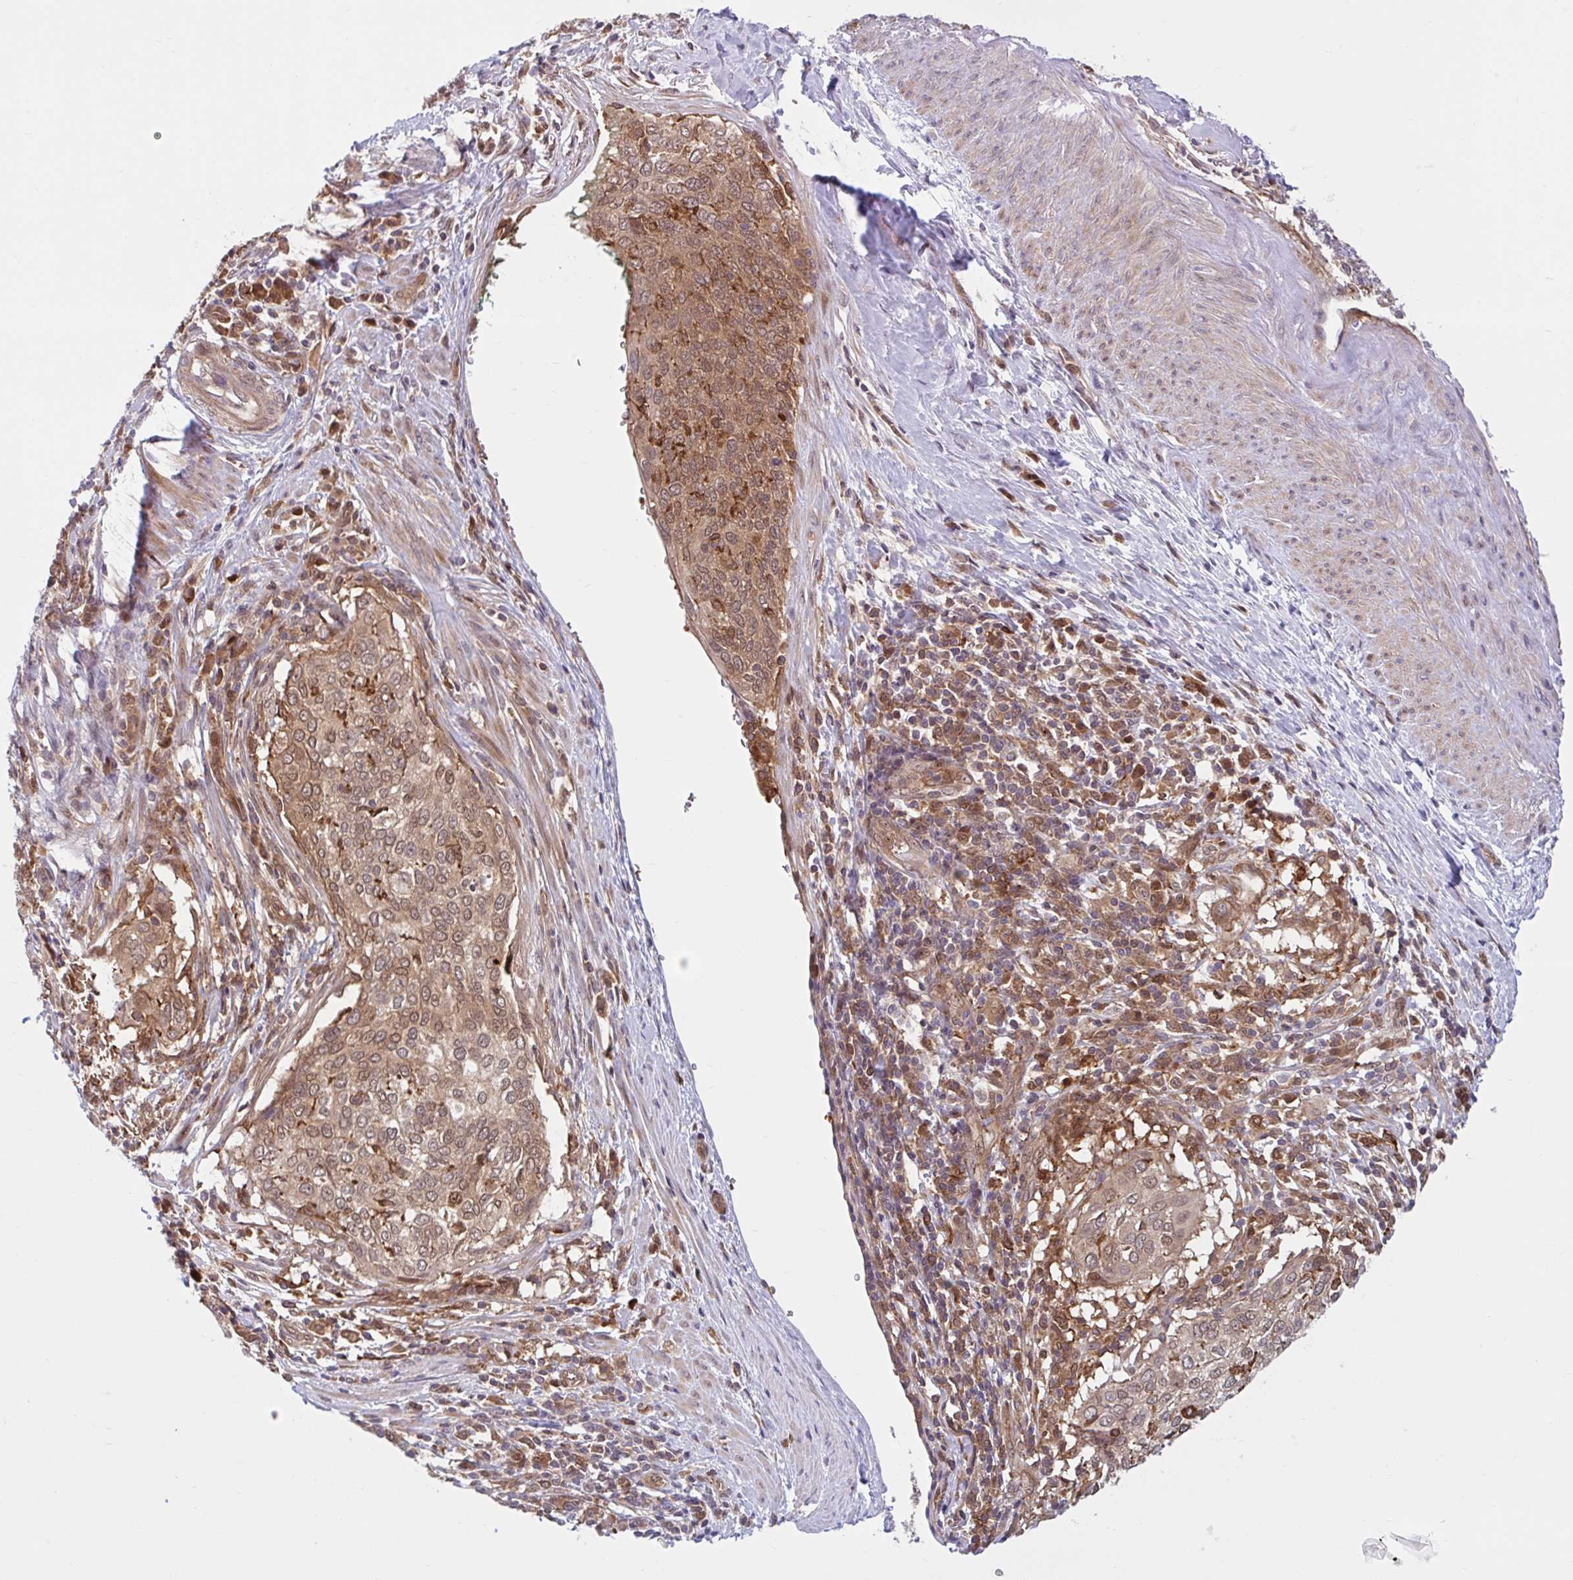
{"staining": {"intensity": "moderate", "quantity": ">75%", "location": "cytoplasmic/membranous,nuclear"}, "tissue": "cervical cancer", "cell_type": "Tumor cells", "image_type": "cancer", "snomed": [{"axis": "morphology", "description": "Squamous cell carcinoma, NOS"}, {"axis": "topography", "description": "Cervix"}], "caption": "IHC of squamous cell carcinoma (cervical) displays medium levels of moderate cytoplasmic/membranous and nuclear staining in about >75% of tumor cells.", "gene": "HMBS", "patient": {"sex": "female", "age": 38}}